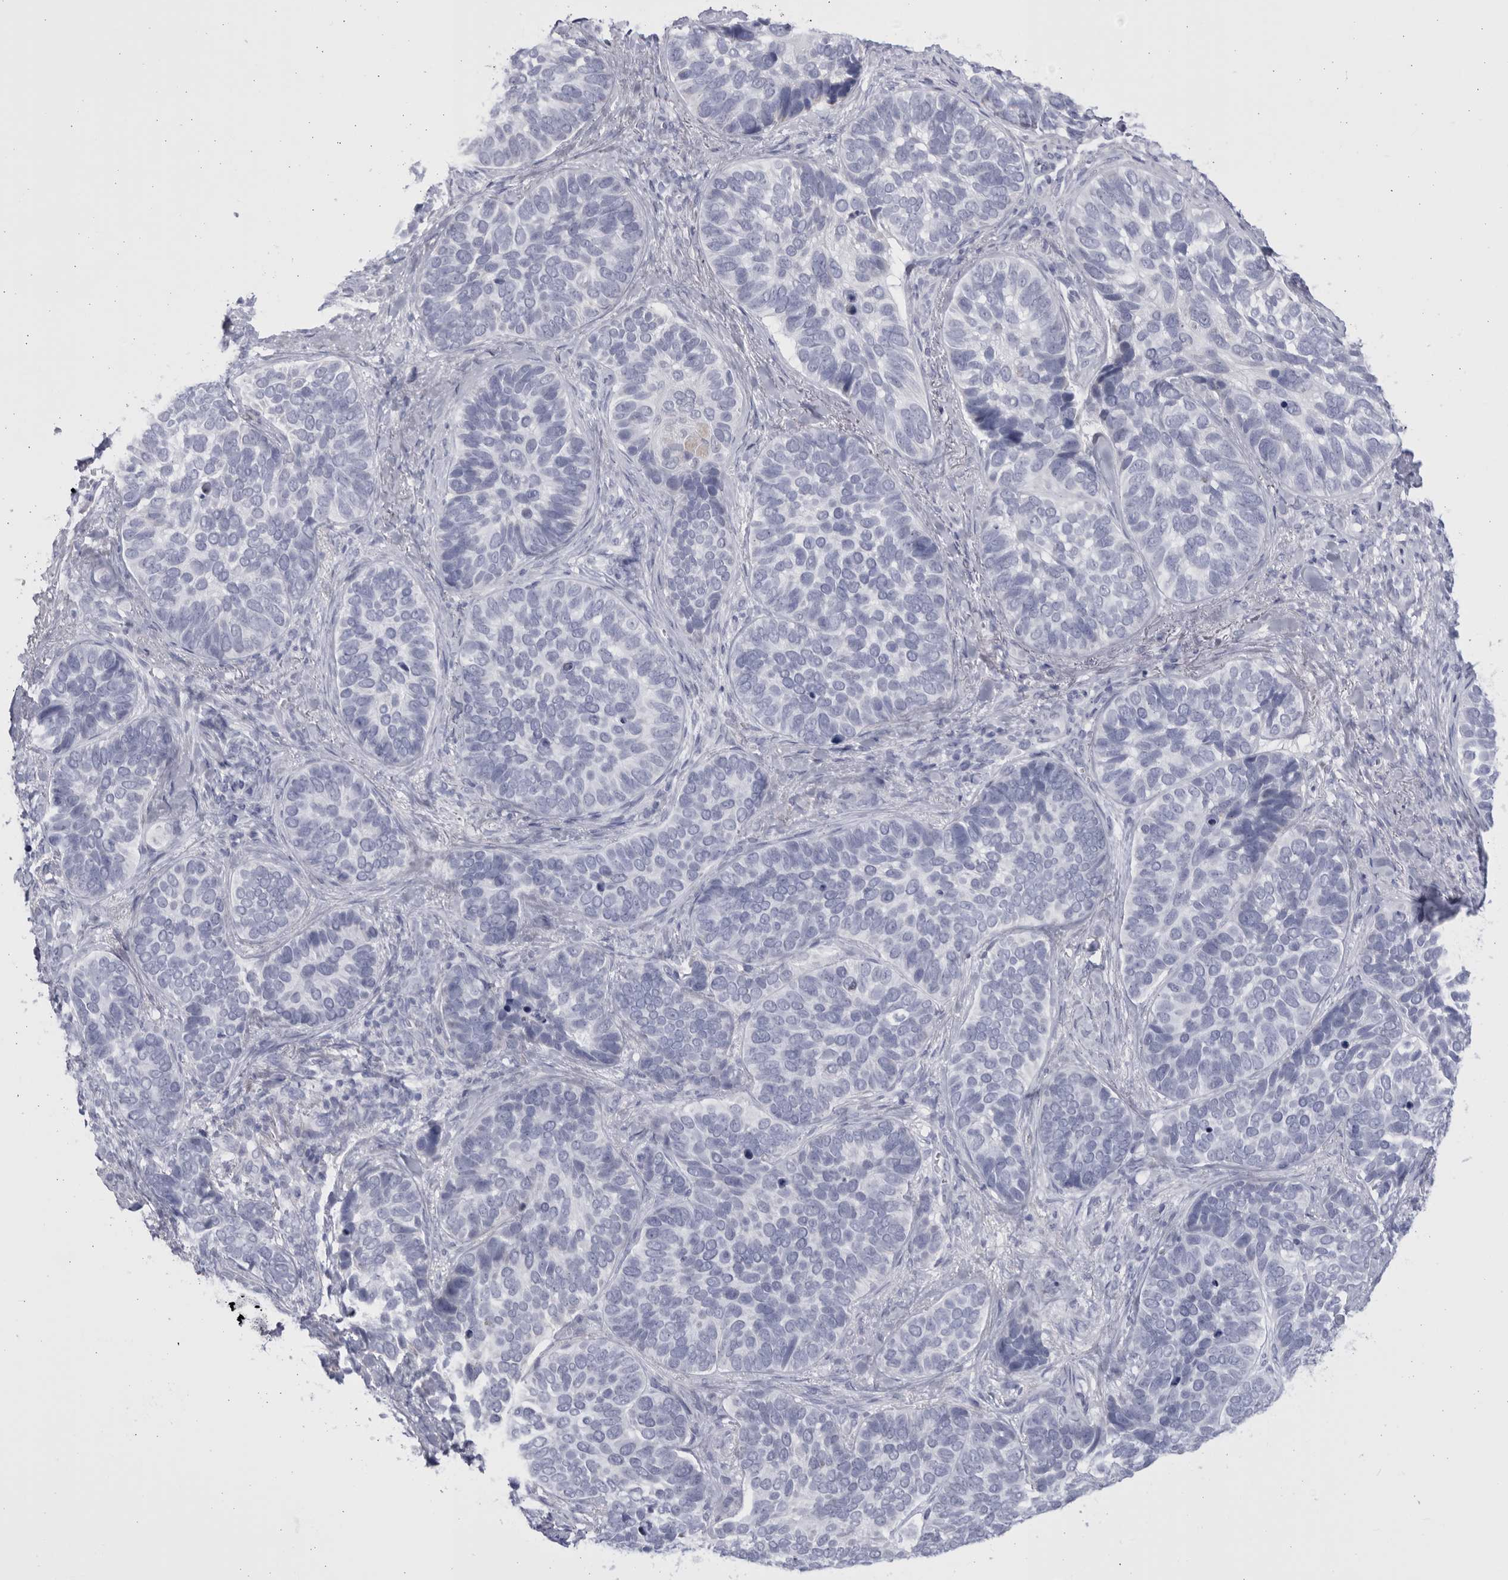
{"staining": {"intensity": "negative", "quantity": "none", "location": "none"}, "tissue": "skin cancer", "cell_type": "Tumor cells", "image_type": "cancer", "snomed": [{"axis": "morphology", "description": "Basal cell carcinoma"}, {"axis": "topography", "description": "Skin"}], "caption": "This is a histopathology image of immunohistochemistry (IHC) staining of basal cell carcinoma (skin), which shows no staining in tumor cells.", "gene": "CCDC181", "patient": {"sex": "male", "age": 62}}